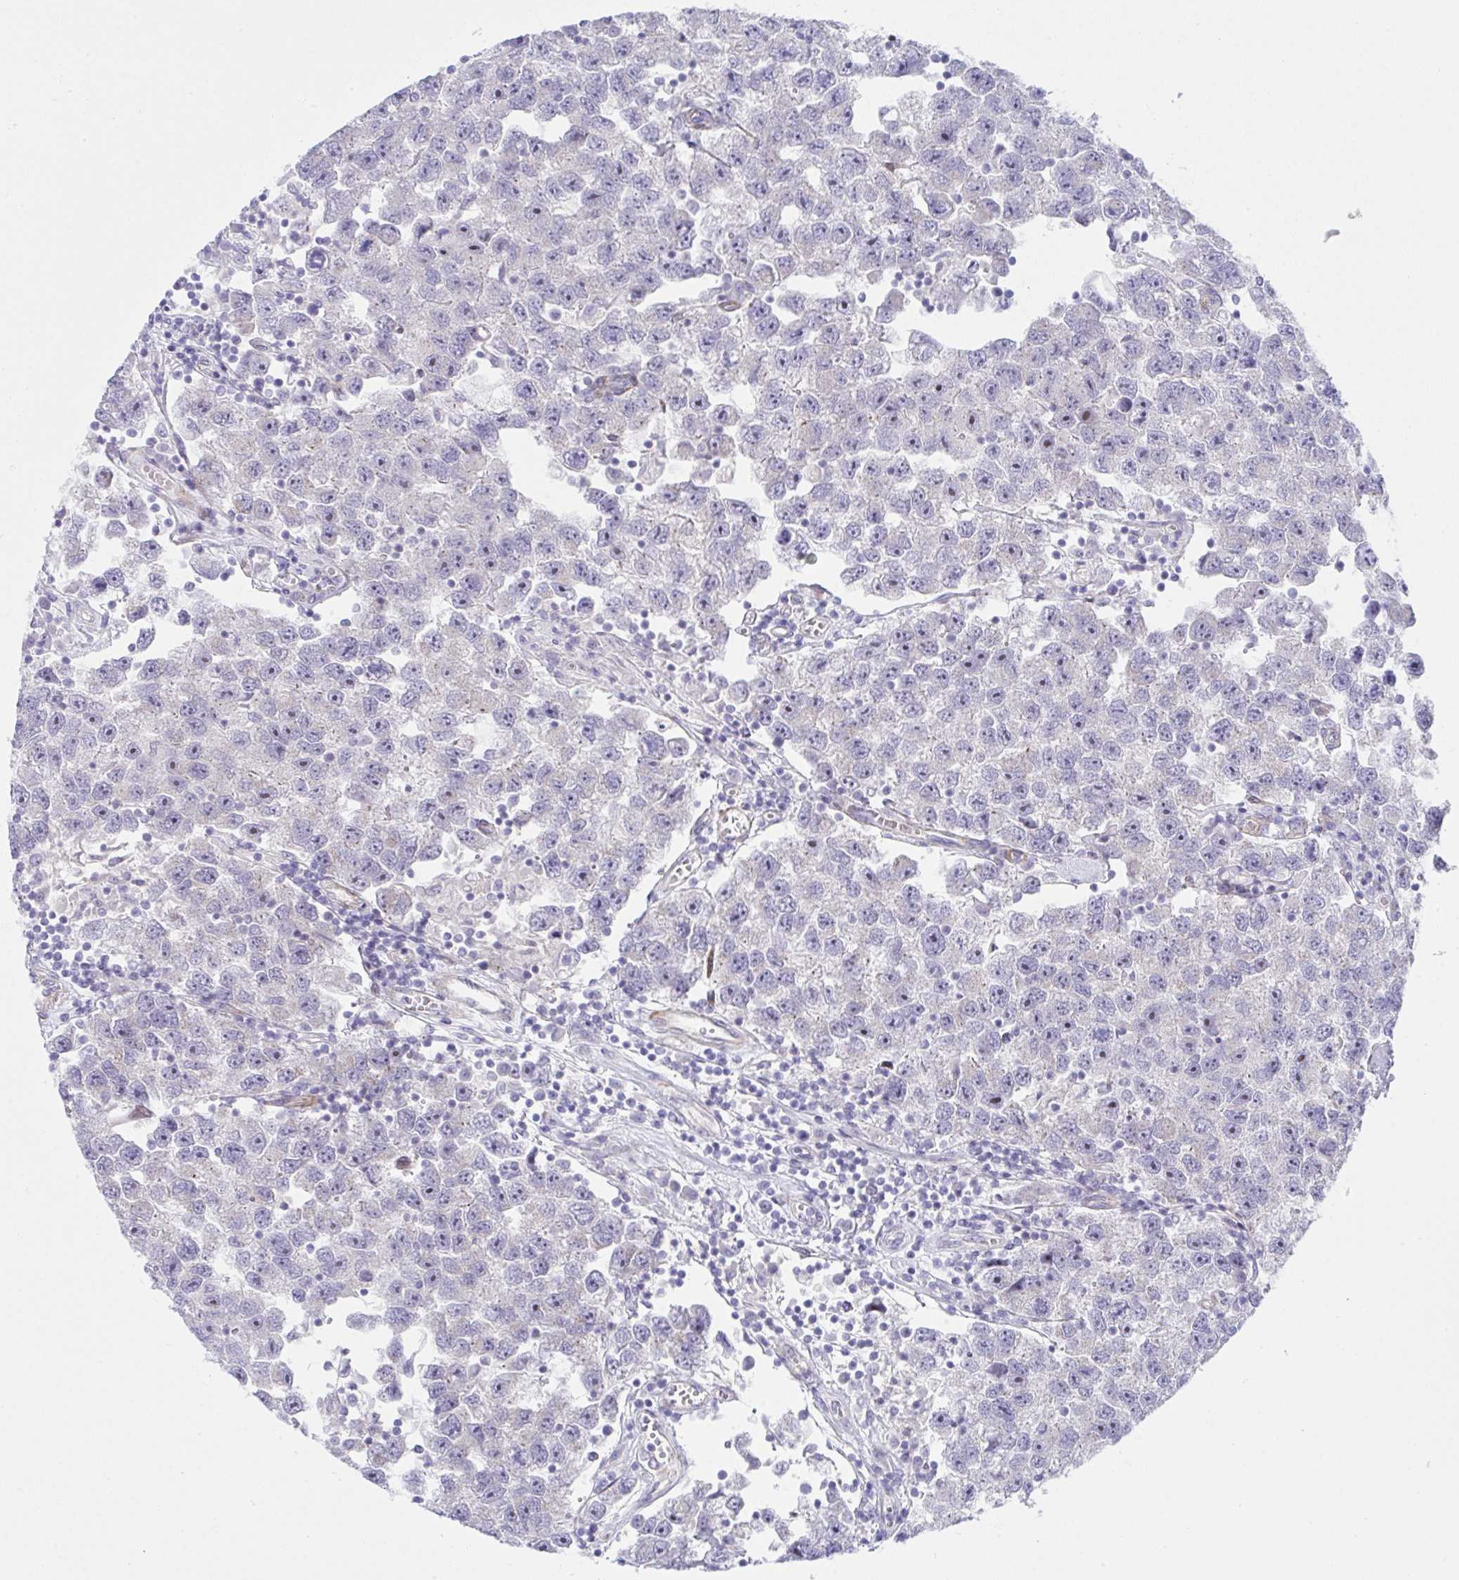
{"staining": {"intensity": "negative", "quantity": "none", "location": "none"}, "tissue": "testis cancer", "cell_type": "Tumor cells", "image_type": "cancer", "snomed": [{"axis": "morphology", "description": "Seminoma, NOS"}, {"axis": "topography", "description": "Testis"}], "caption": "There is no significant expression in tumor cells of testis seminoma.", "gene": "ZNF713", "patient": {"sex": "male", "age": 26}}